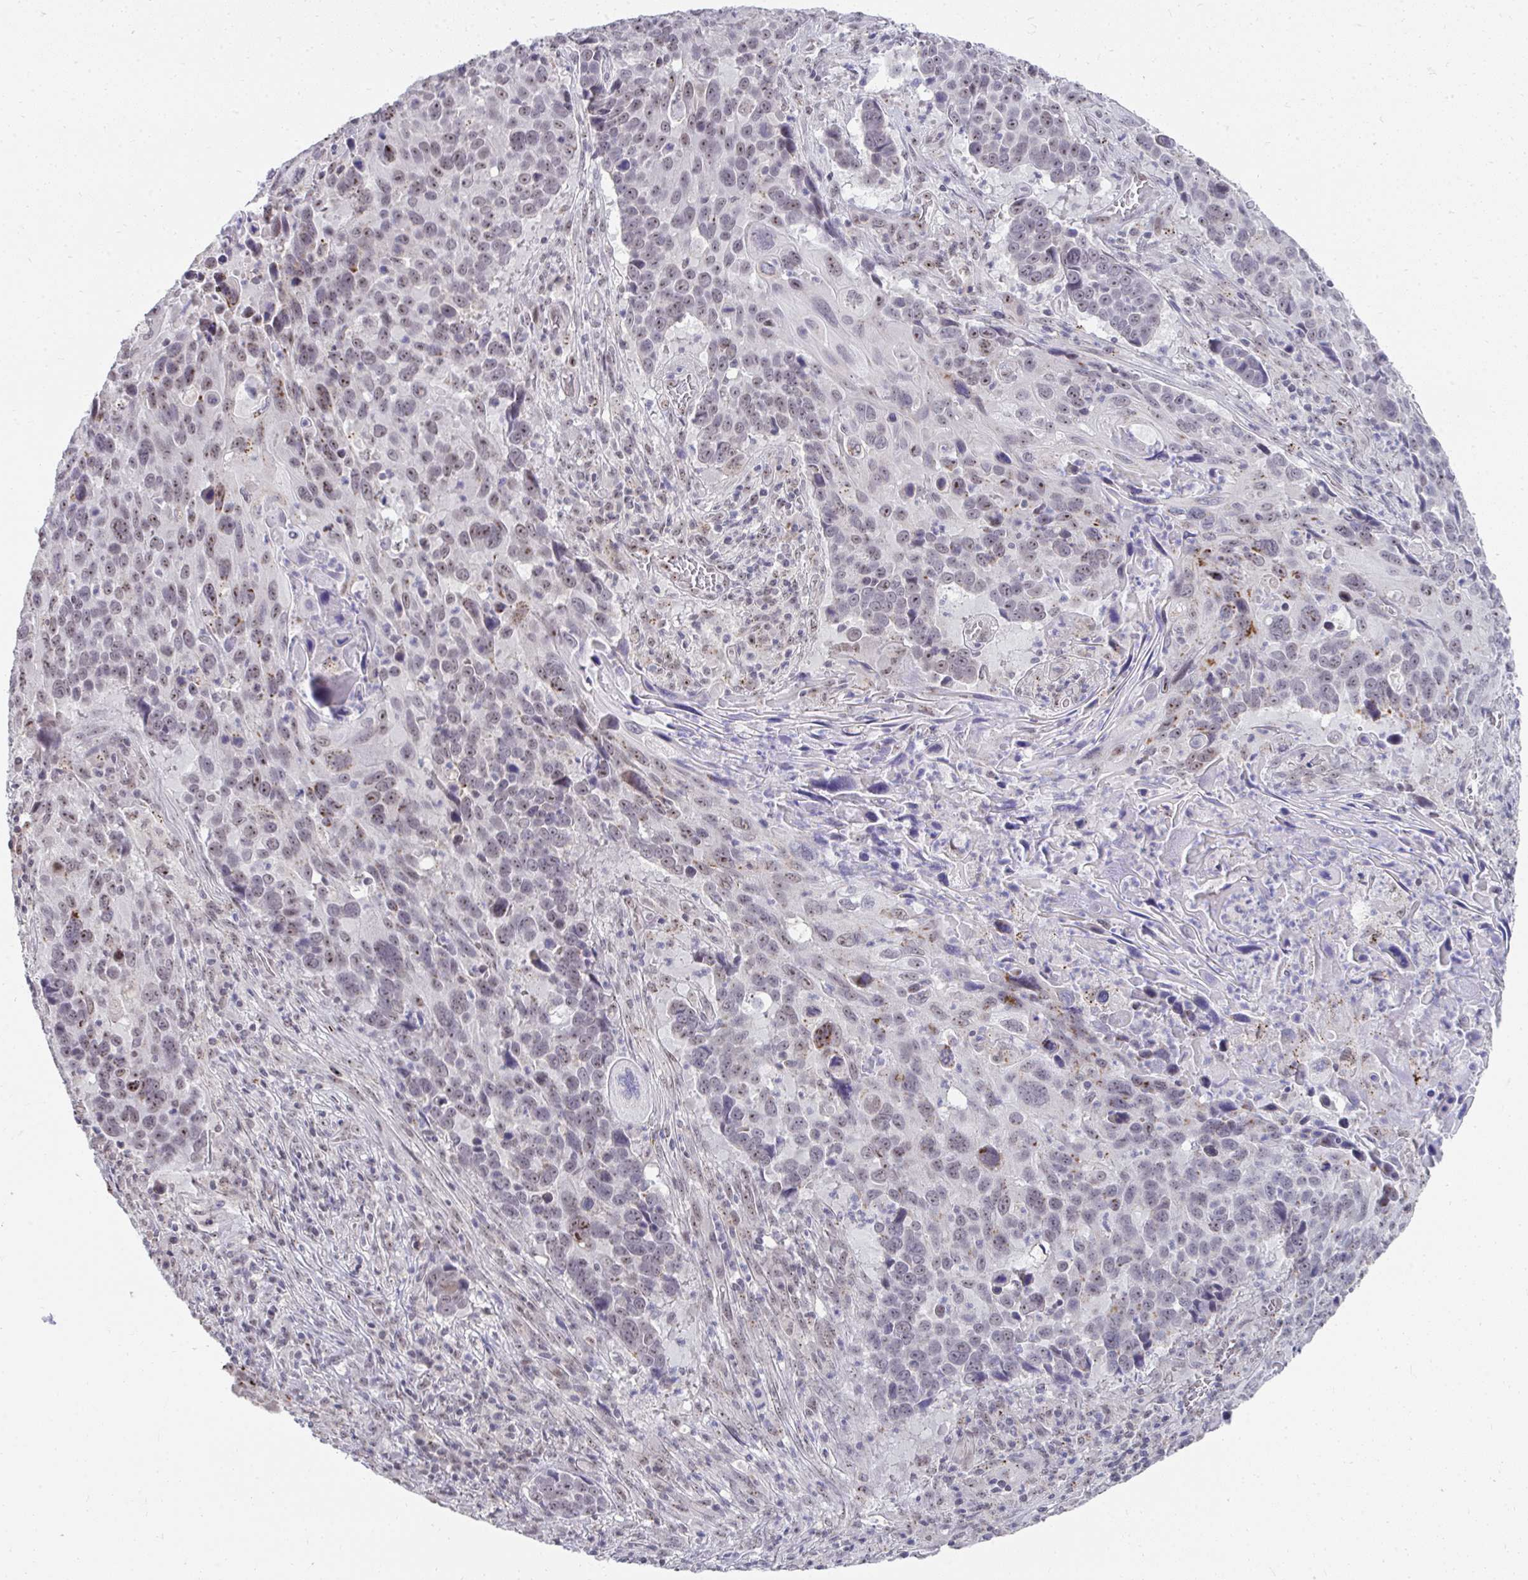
{"staining": {"intensity": "weak", "quantity": "<25%", "location": "cytoplasmic/membranous,nuclear"}, "tissue": "lung cancer", "cell_type": "Tumor cells", "image_type": "cancer", "snomed": [{"axis": "morphology", "description": "Squamous cell carcinoma, NOS"}, {"axis": "topography", "description": "Lung"}], "caption": "Tumor cells show no significant protein positivity in squamous cell carcinoma (lung).", "gene": "HIRA", "patient": {"sex": "male", "age": 68}}